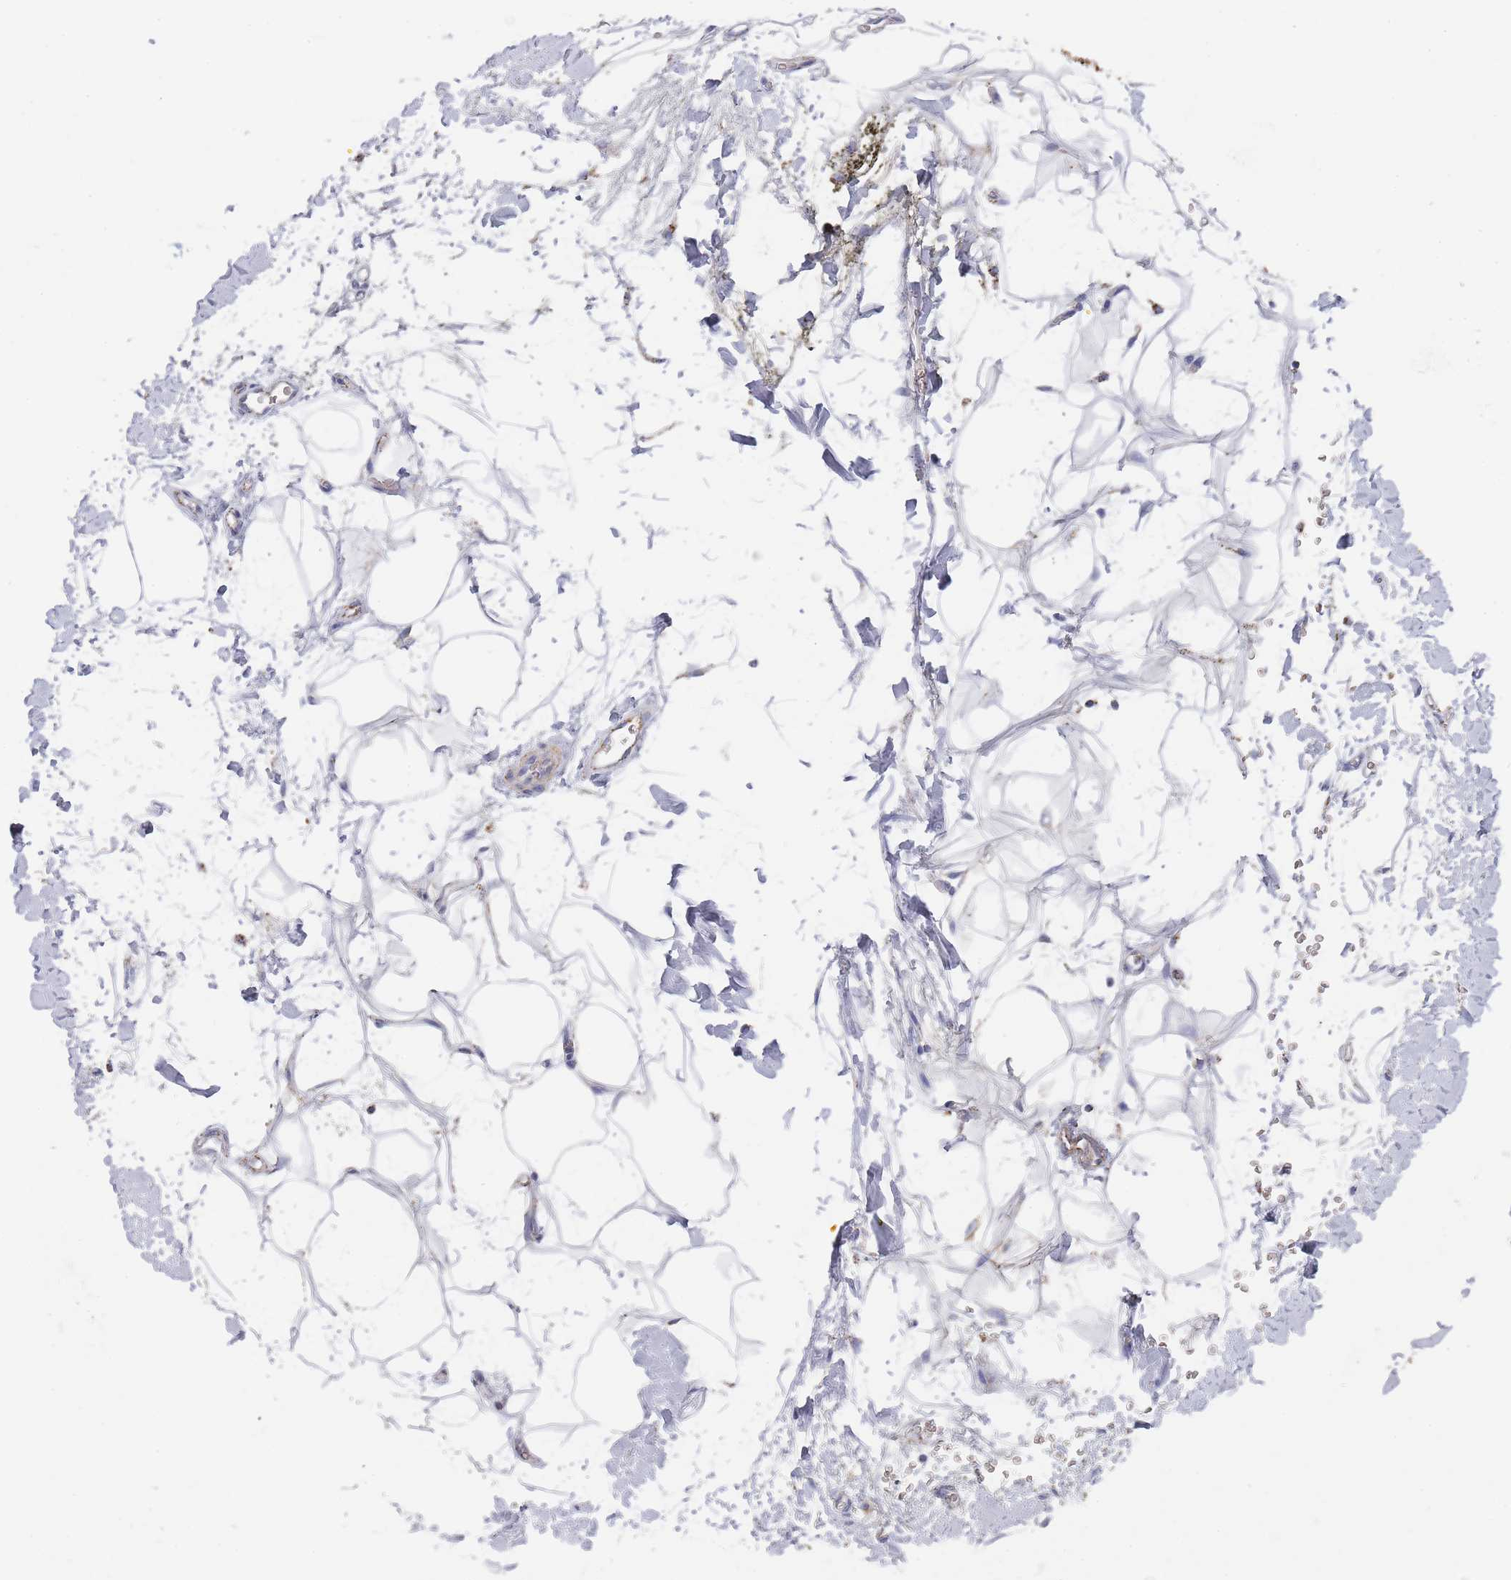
{"staining": {"intensity": "weak", "quantity": "25%-75%", "location": "cytoplasmic/membranous"}, "tissue": "adipose tissue", "cell_type": "Adipocytes", "image_type": "normal", "snomed": [{"axis": "morphology", "description": "Normal tissue, NOS"}, {"axis": "morphology", "description": "Adenocarcinoma, NOS"}, {"axis": "topography", "description": "Pancreas"}, {"axis": "topography", "description": "Peripheral nerve tissue"}], "caption": "Immunohistochemistry (IHC) (DAB (3,3'-diaminobenzidine)) staining of unremarkable adipose tissue demonstrates weak cytoplasmic/membranous protein positivity in about 25%-75% of adipocytes. (IHC, brightfield microscopy, high magnification).", "gene": "PGP", "patient": {"sex": "male", "age": 59}}